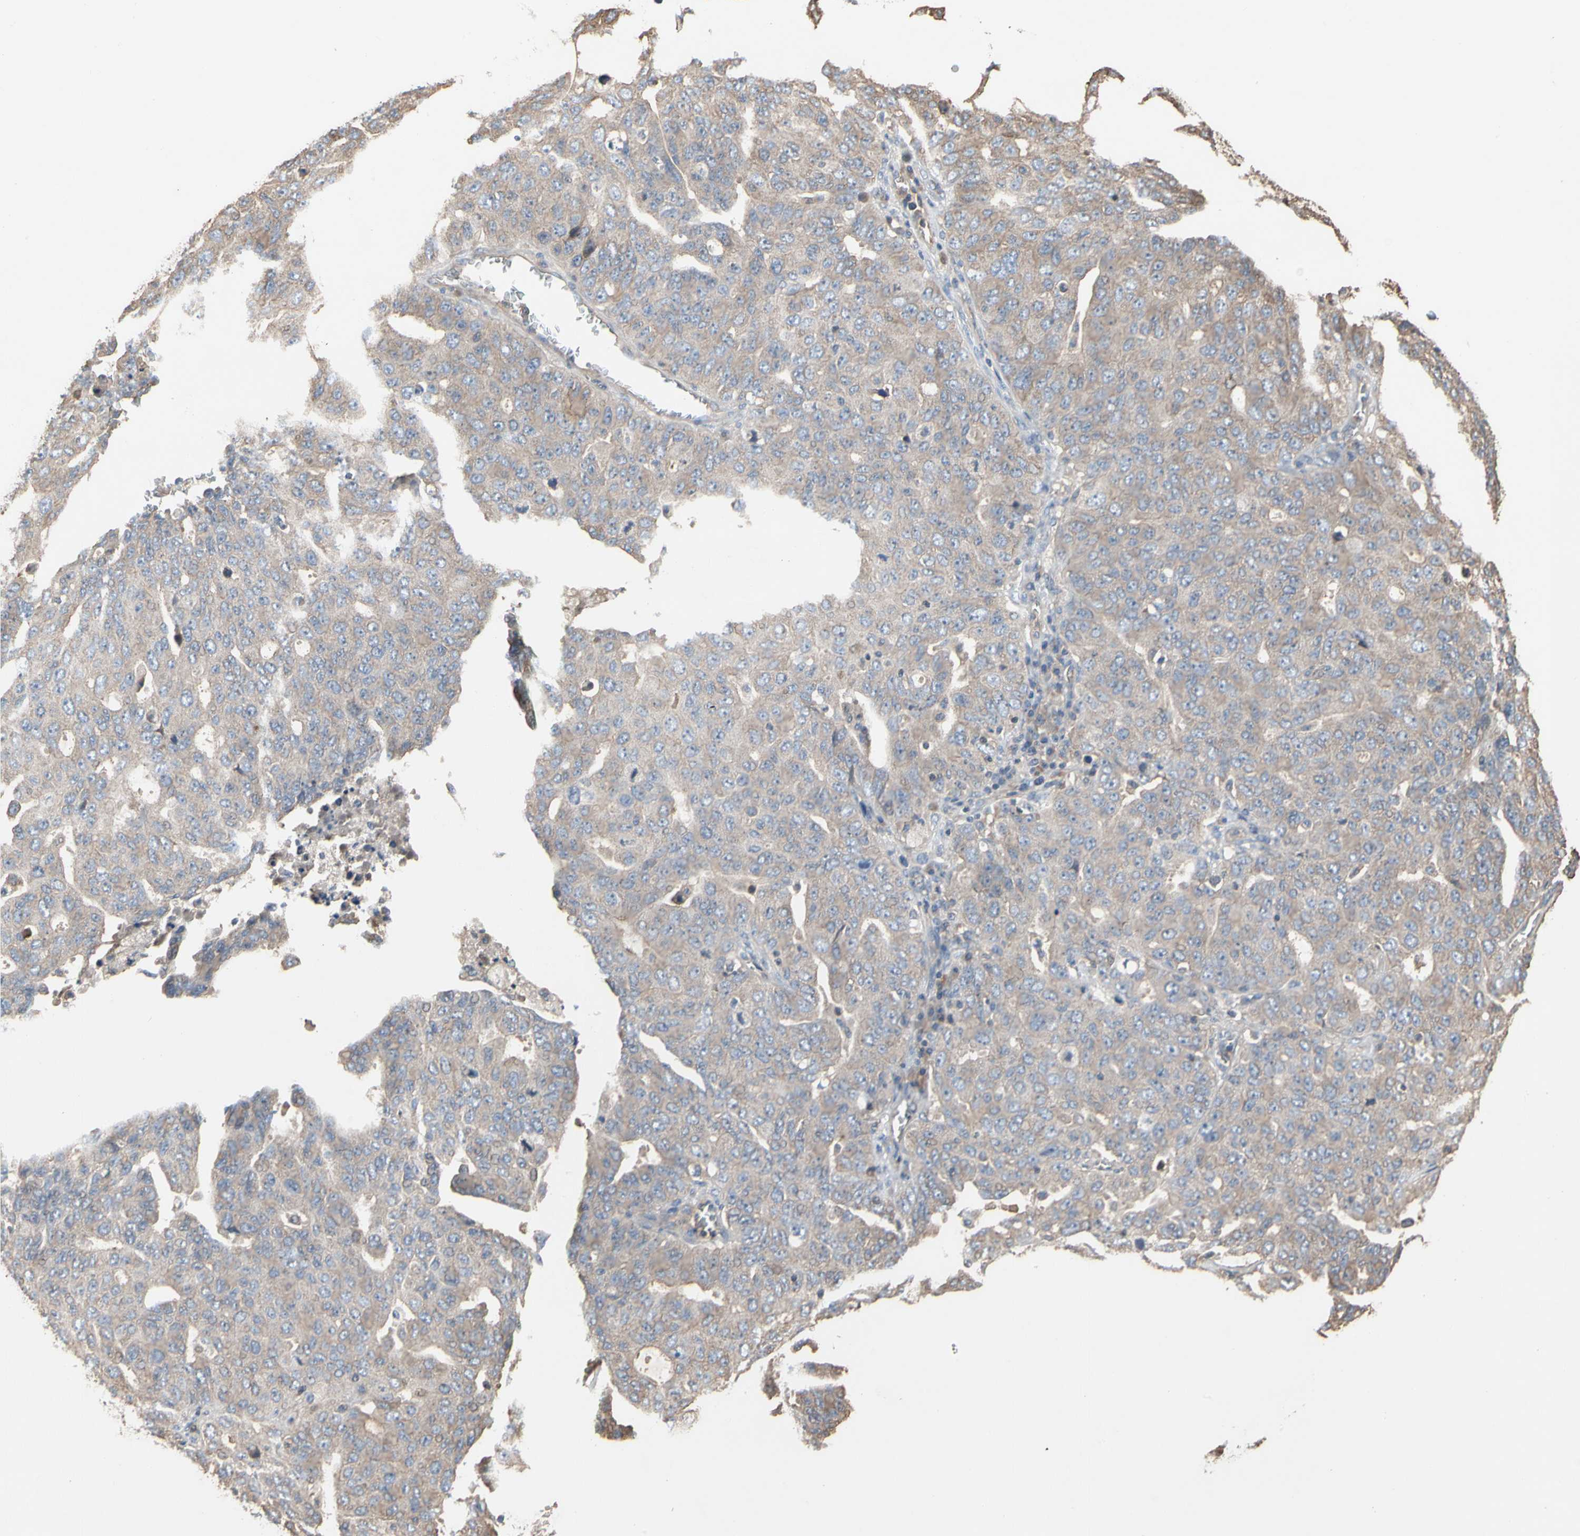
{"staining": {"intensity": "weak", "quantity": "25%-75%", "location": "cytoplasmic/membranous"}, "tissue": "ovarian cancer", "cell_type": "Tumor cells", "image_type": "cancer", "snomed": [{"axis": "morphology", "description": "Carcinoma, endometroid"}, {"axis": "topography", "description": "Ovary"}], "caption": "This histopathology image exhibits immunohistochemistry staining of human ovarian cancer (endometroid carcinoma), with low weak cytoplasmic/membranous staining in about 25%-75% of tumor cells.", "gene": "PDZK1", "patient": {"sex": "female", "age": 62}}